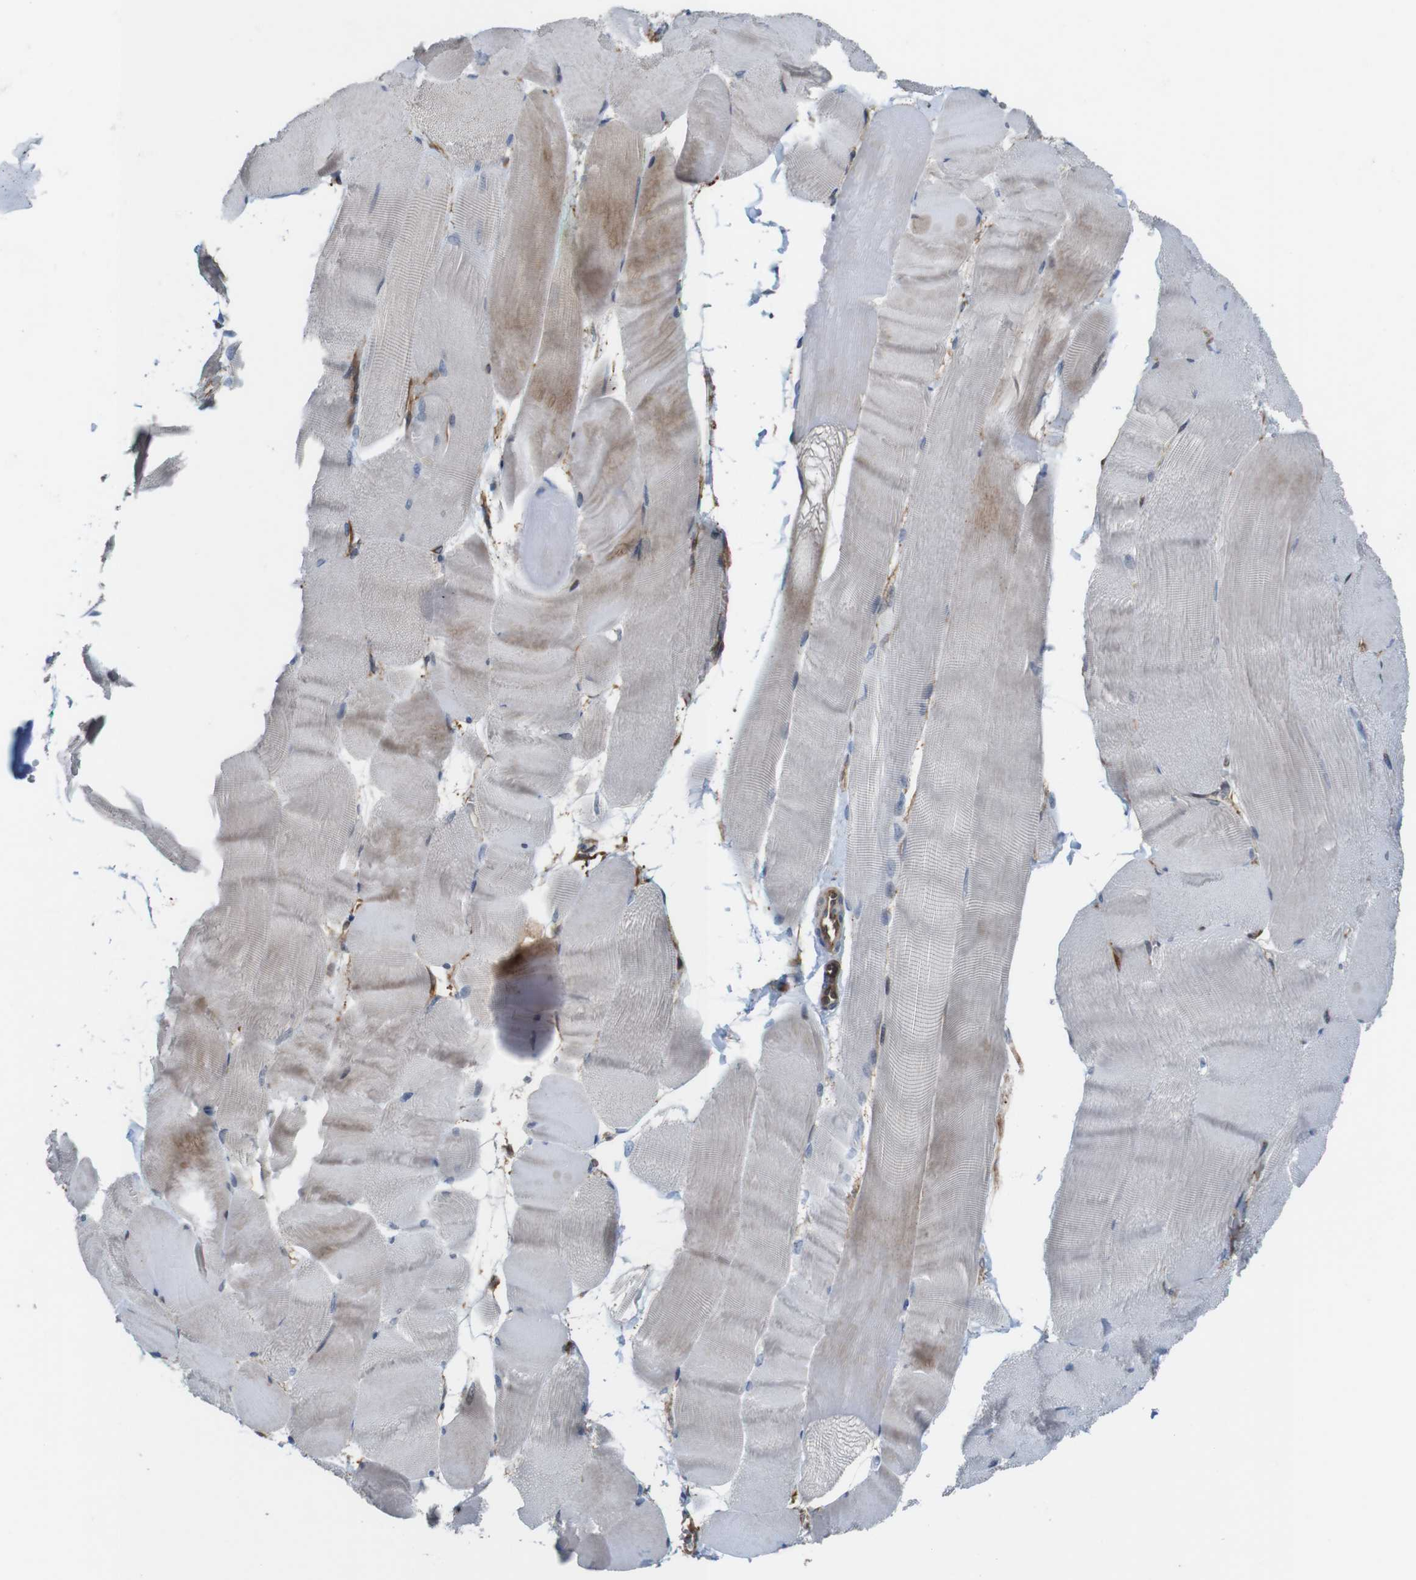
{"staining": {"intensity": "moderate", "quantity": "<25%", "location": "cytoplasmic/membranous"}, "tissue": "skeletal muscle", "cell_type": "Myocytes", "image_type": "normal", "snomed": [{"axis": "morphology", "description": "Normal tissue, NOS"}, {"axis": "morphology", "description": "Squamous cell carcinoma, NOS"}, {"axis": "topography", "description": "Skeletal muscle"}], "caption": "Immunohistochemical staining of benign human skeletal muscle shows moderate cytoplasmic/membranous protein positivity in about <25% of myocytes.", "gene": "PCOLCE2", "patient": {"sex": "male", "age": 51}}